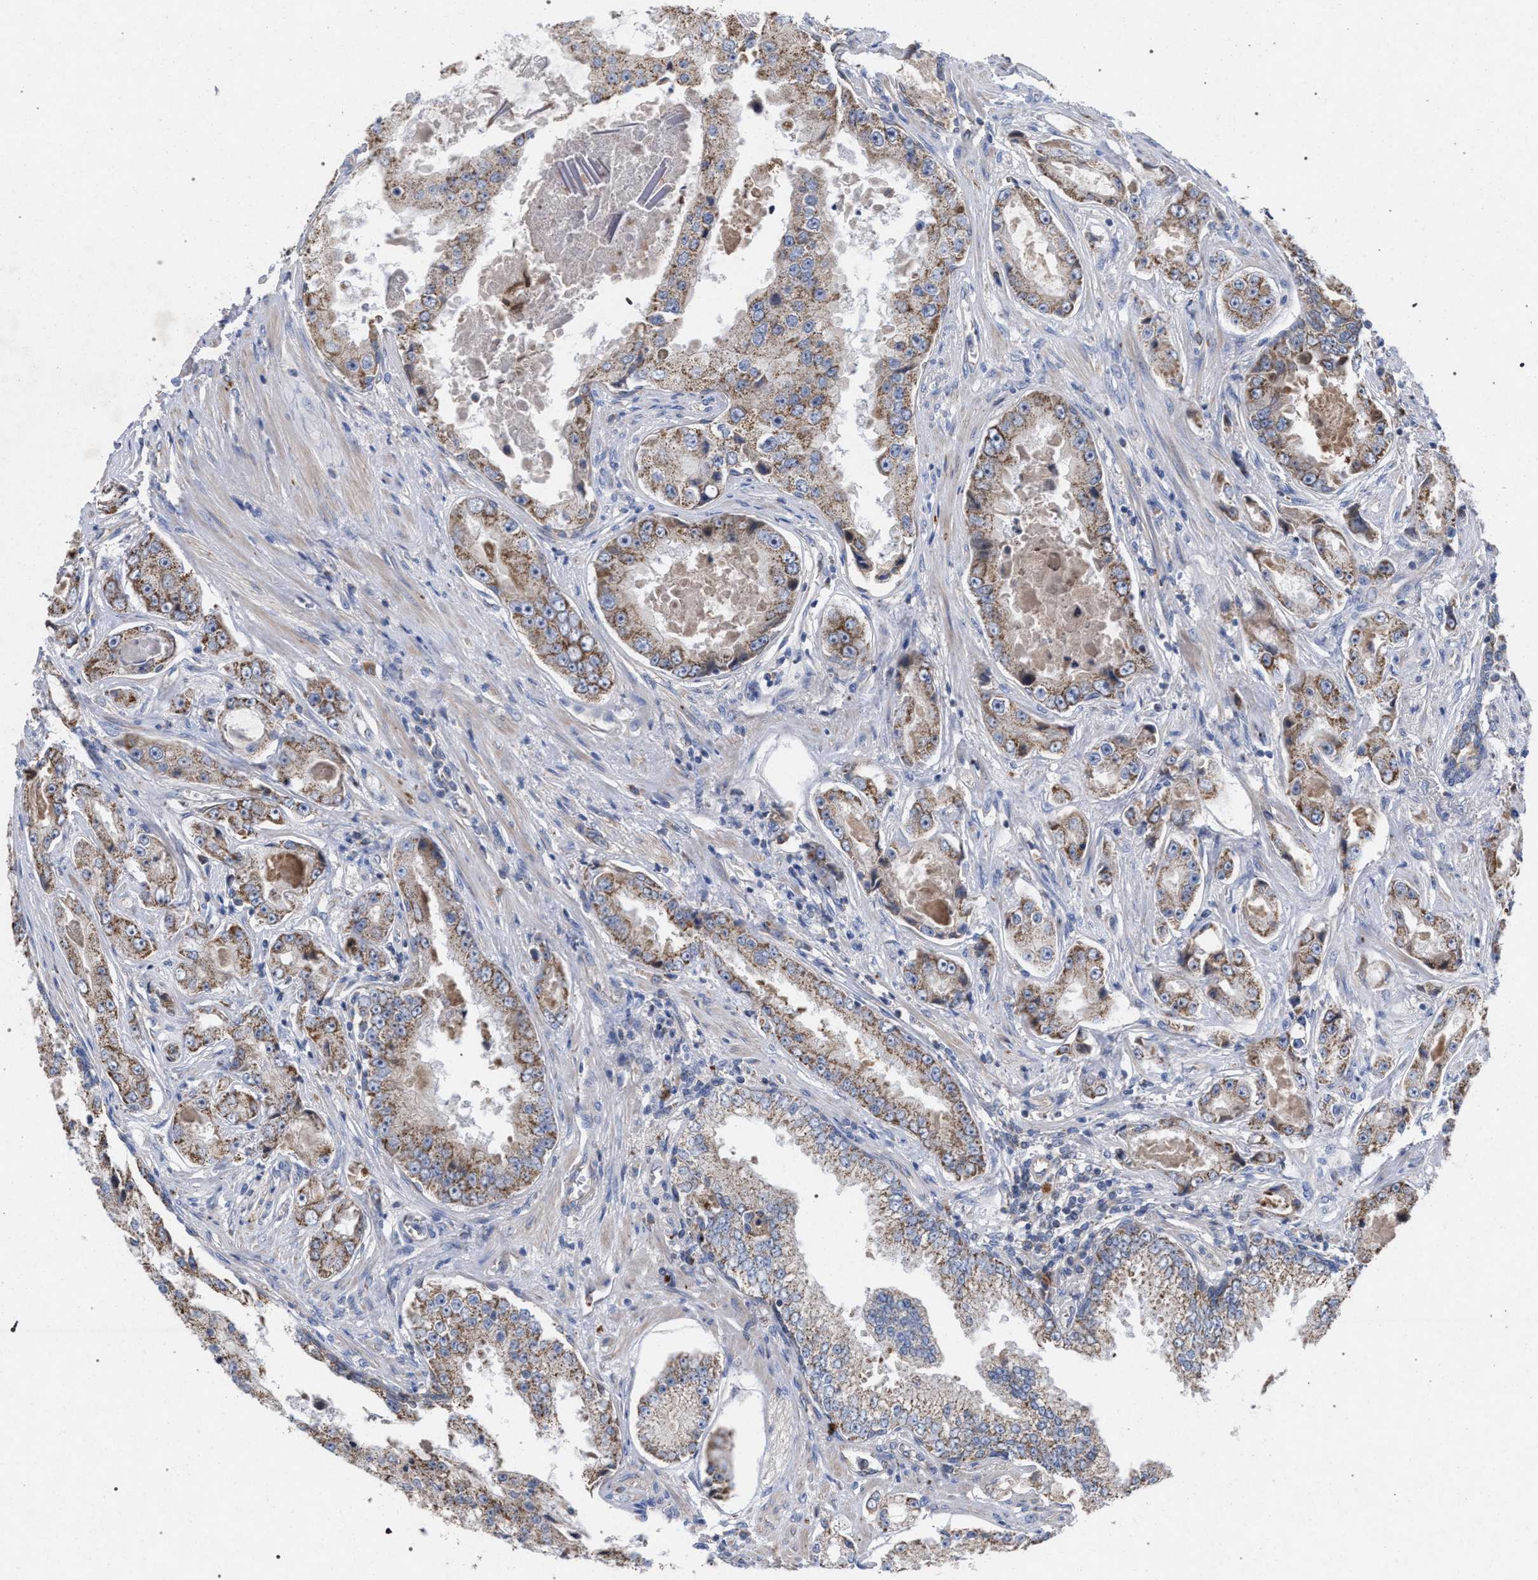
{"staining": {"intensity": "moderate", "quantity": "25%-75%", "location": "cytoplasmic/membranous"}, "tissue": "prostate cancer", "cell_type": "Tumor cells", "image_type": "cancer", "snomed": [{"axis": "morphology", "description": "Adenocarcinoma, High grade"}, {"axis": "topography", "description": "Prostate"}], "caption": "Protein staining by IHC exhibits moderate cytoplasmic/membranous staining in approximately 25%-75% of tumor cells in high-grade adenocarcinoma (prostate). (DAB = brown stain, brightfield microscopy at high magnification).", "gene": "BCL2L12", "patient": {"sex": "male", "age": 73}}